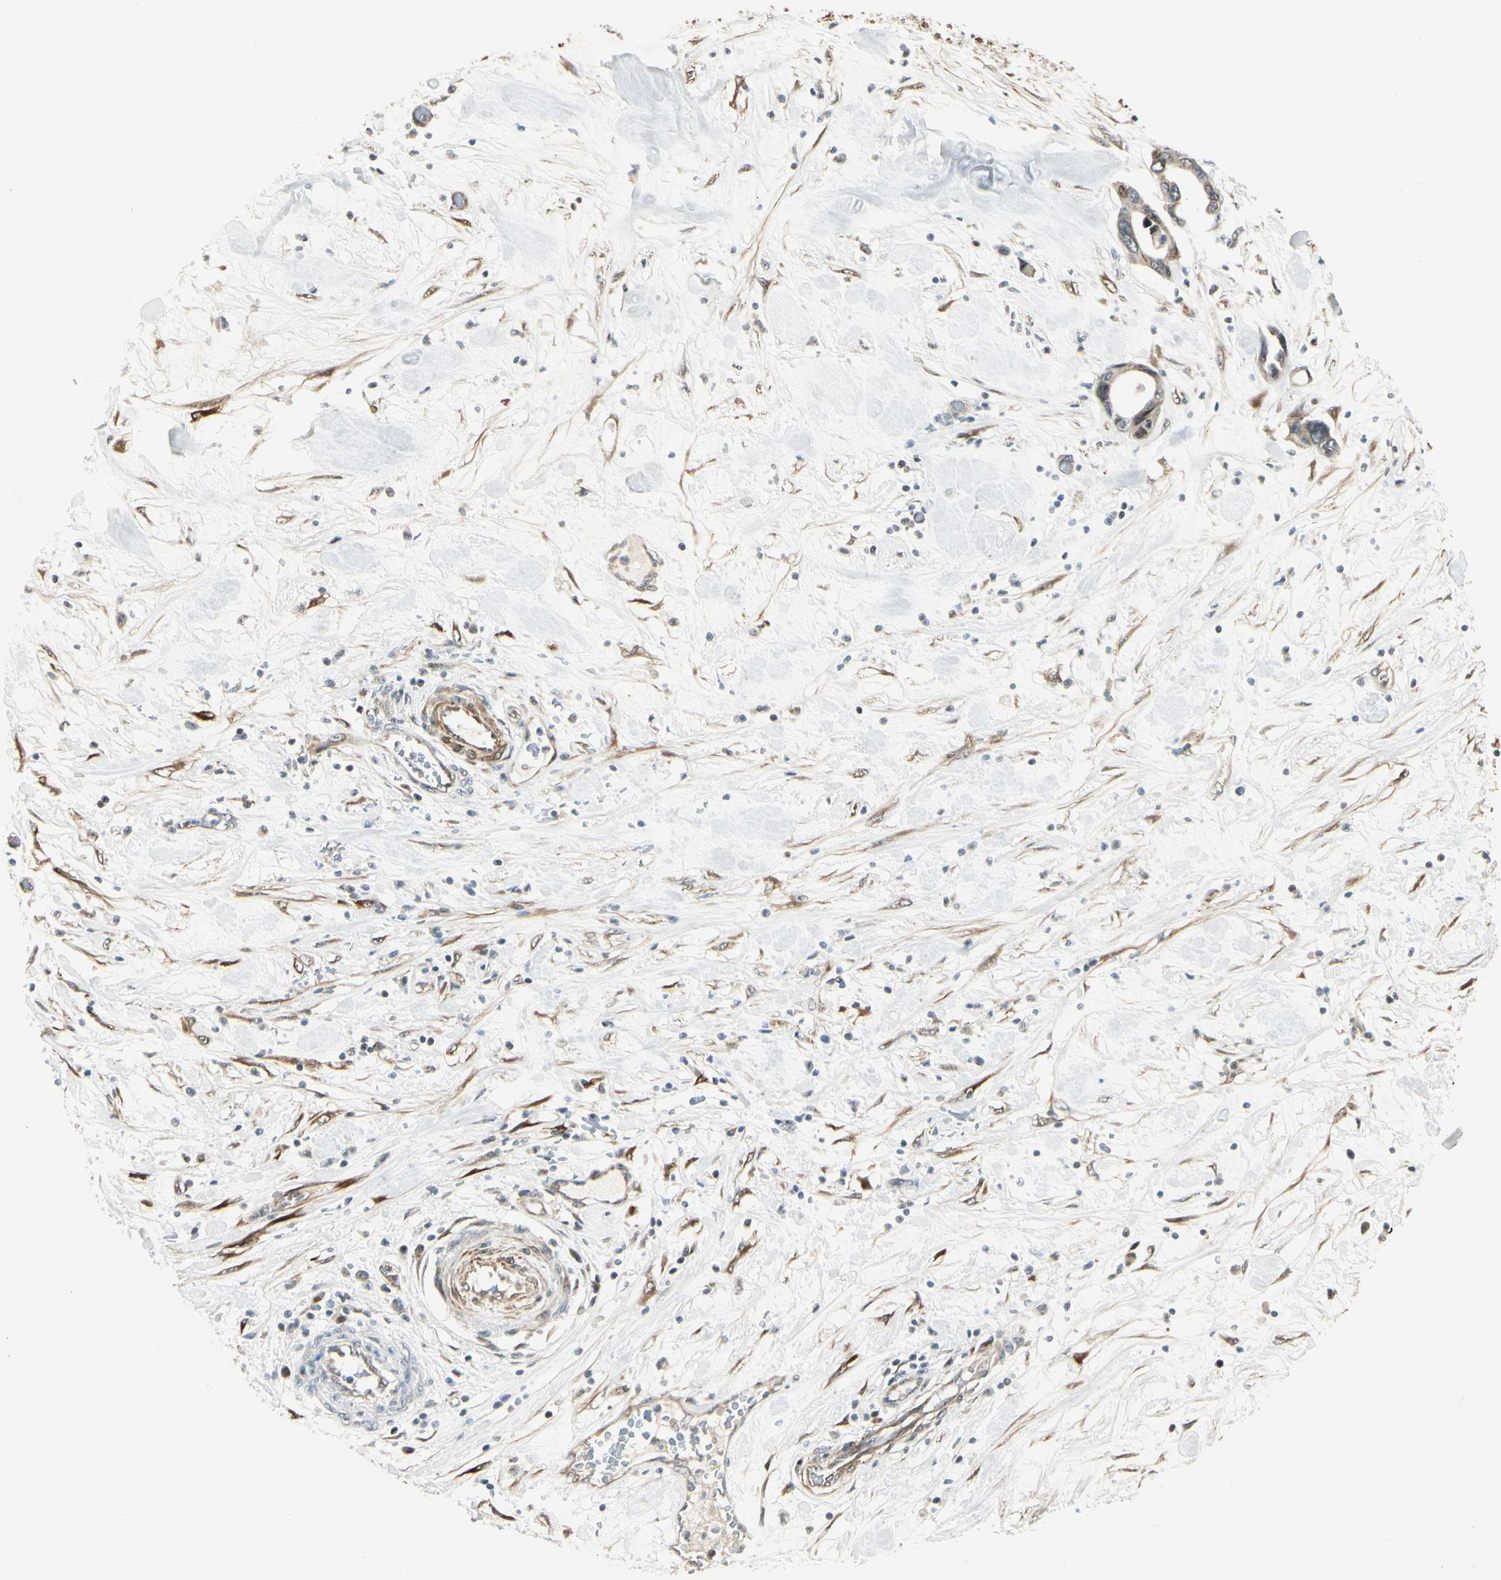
{"staining": {"intensity": "weak", "quantity": ">75%", "location": "cytoplasmic/membranous"}, "tissue": "pancreatic cancer", "cell_type": "Tumor cells", "image_type": "cancer", "snomed": [{"axis": "morphology", "description": "Adenocarcinoma, NOS"}, {"axis": "topography", "description": "Pancreas"}], "caption": "A high-resolution image shows immunohistochemistry staining of pancreatic adenocarcinoma, which demonstrates weak cytoplasmic/membranous positivity in about >75% of tumor cells.", "gene": "P4HA3", "patient": {"sex": "female", "age": 57}}